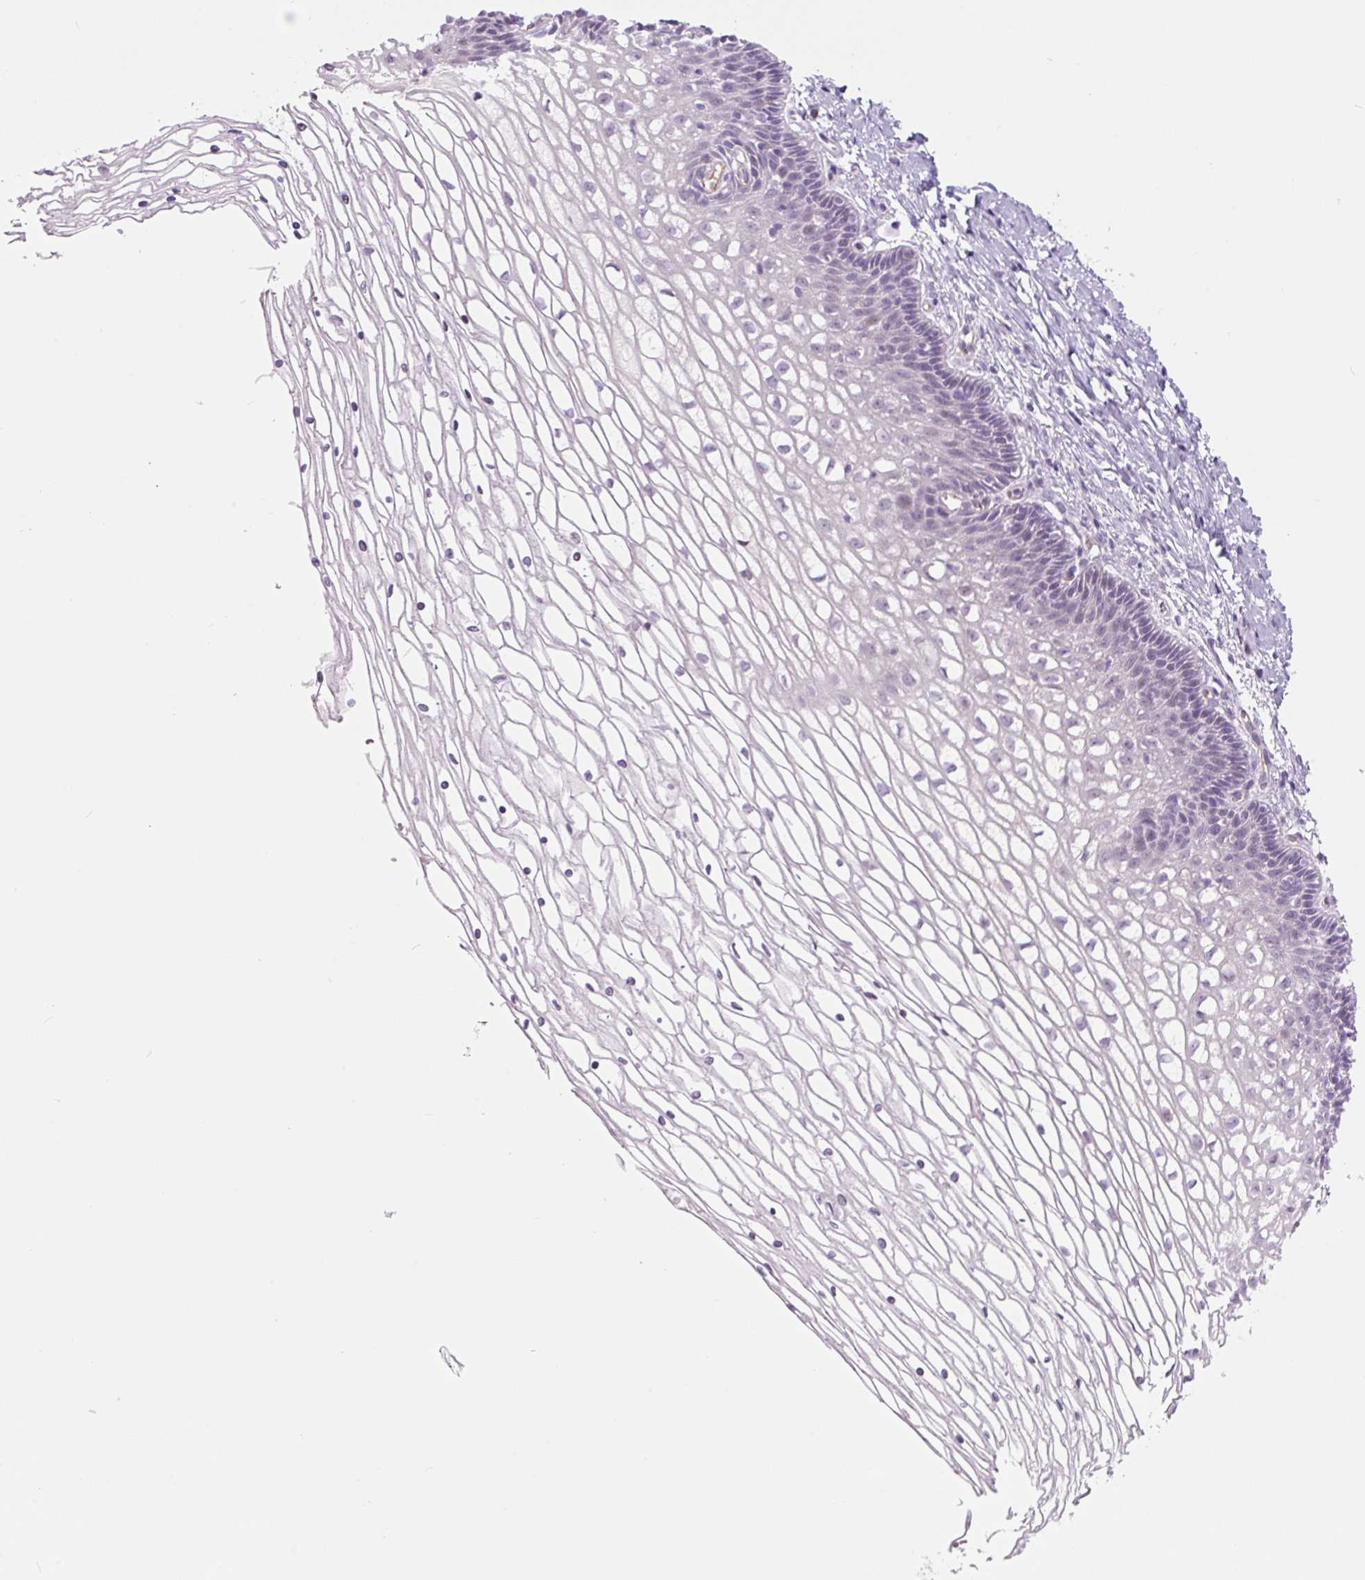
{"staining": {"intensity": "negative", "quantity": "none", "location": "none"}, "tissue": "cervix", "cell_type": "Glandular cells", "image_type": "normal", "snomed": [{"axis": "morphology", "description": "Normal tissue, NOS"}, {"axis": "topography", "description": "Cervix"}], "caption": "A micrograph of cervix stained for a protein demonstrates no brown staining in glandular cells. Nuclei are stained in blue.", "gene": "CCL25", "patient": {"sex": "female", "age": 36}}